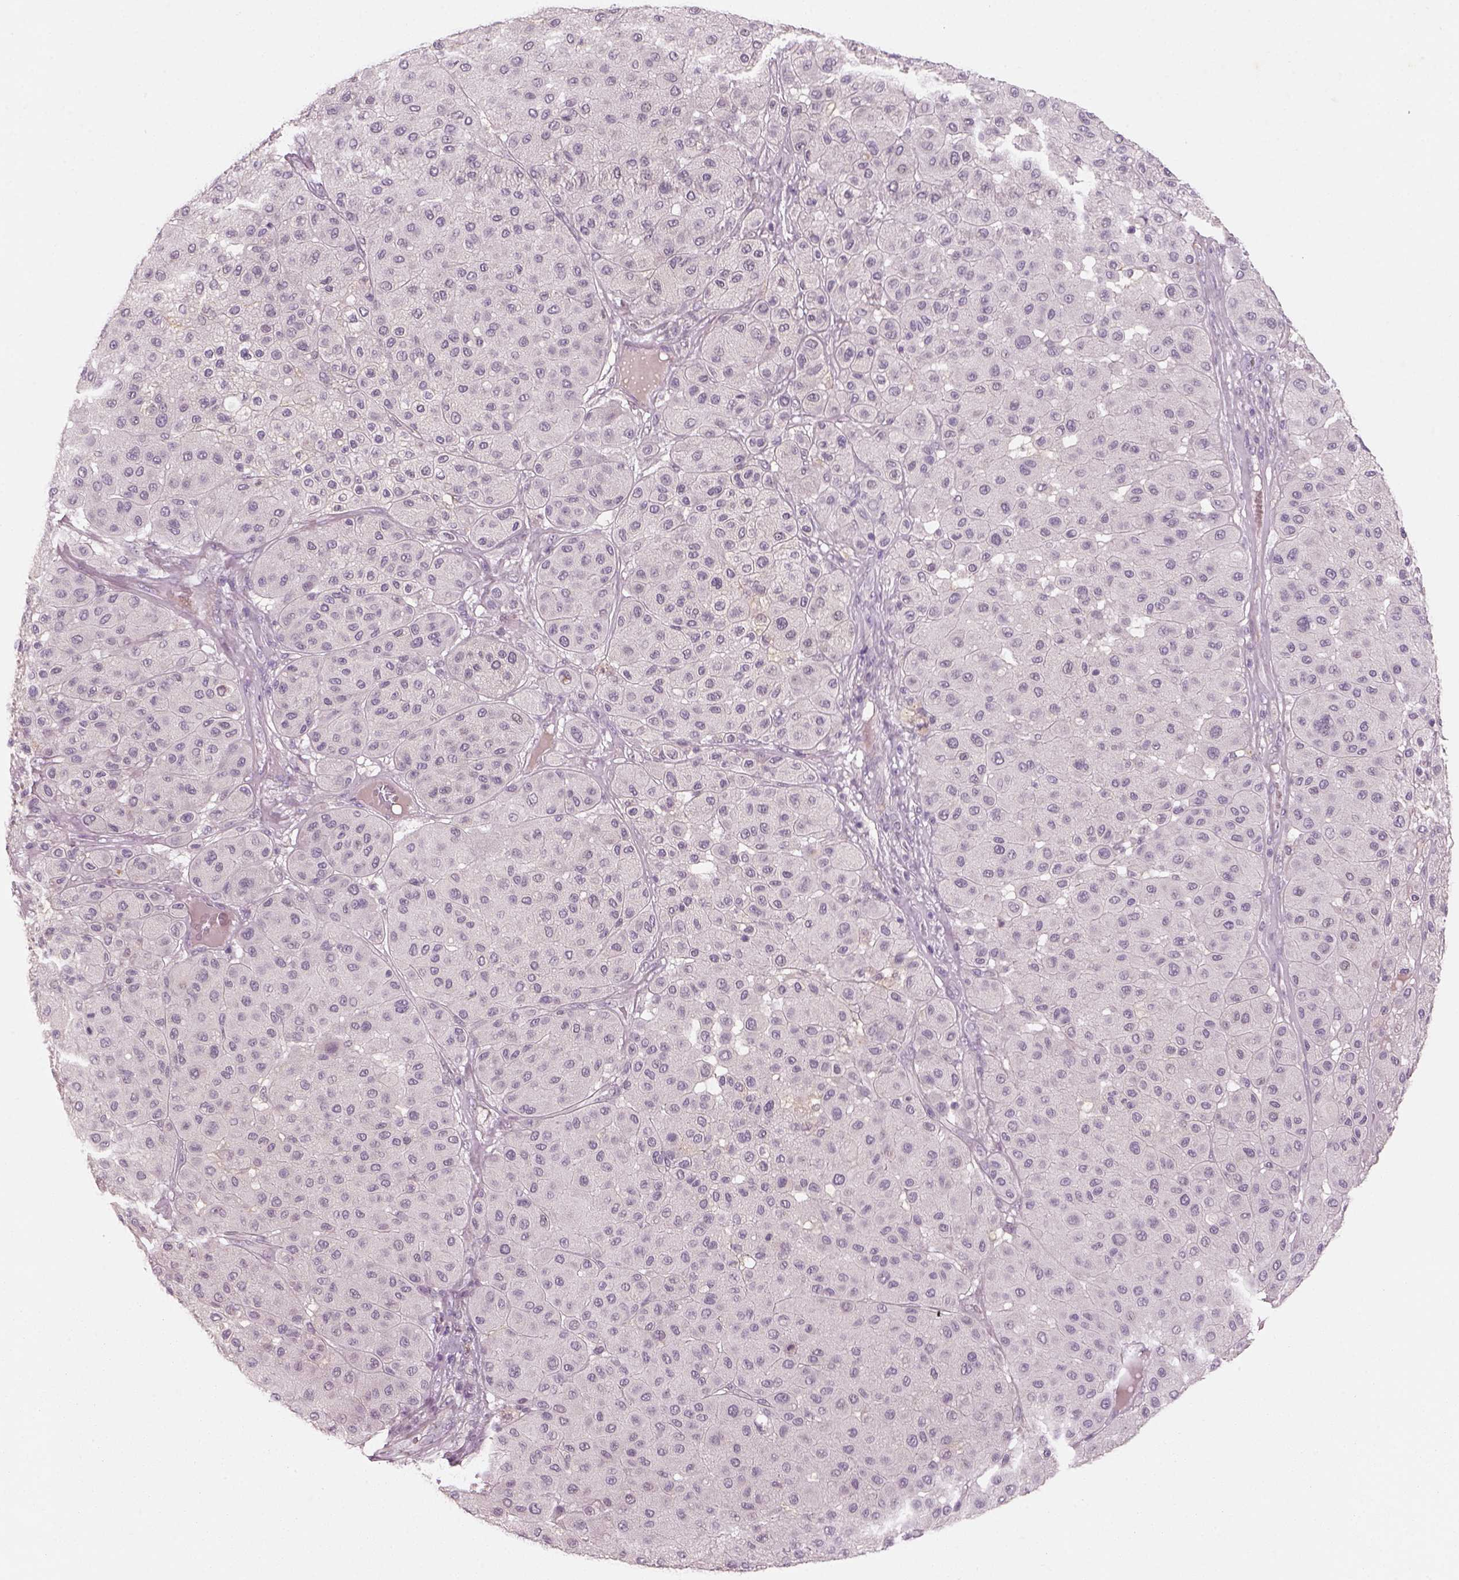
{"staining": {"intensity": "negative", "quantity": "none", "location": "none"}, "tissue": "melanoma", "cell_type": "Tumor cells", "image_type": "cancer", "snomed": [{"axis": "morphology", "description": "Malignant melanoma, Metastatic site"}, {"axis": "topography", "description": "Smooth muscle"}], "caption": "A high-resolution micrograph shows immunohistochemistry staining of malignant melanoma (metastatic site), which demonstrates no significant staining in tumor cells.", "gene": "GDNF", "patient": {"sex": "male", "age": 41}}